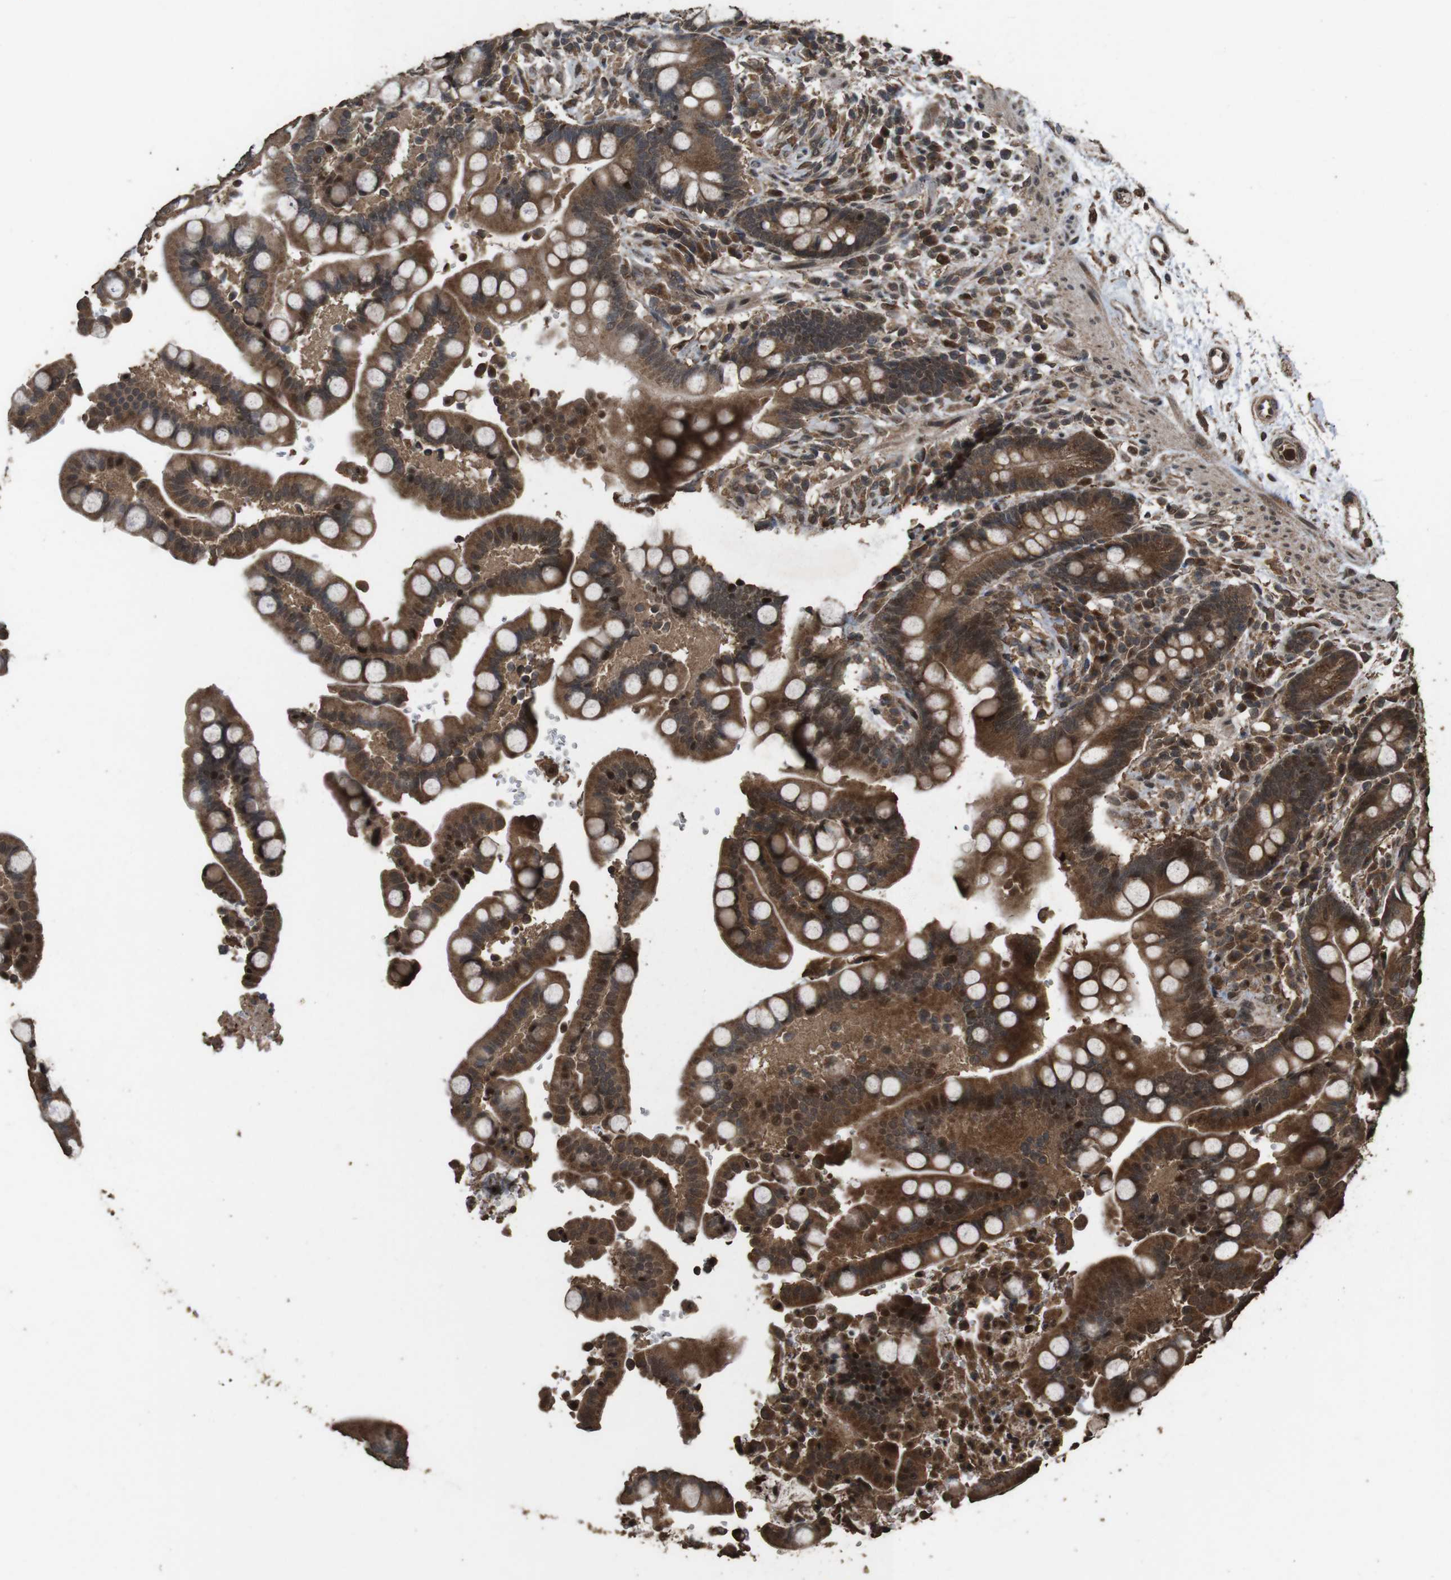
{"staining": {"intensity": "strong", "quantity": ">75%", "location": "cytoplasmic/membranous,nuclear"}, "tissue": "colon", "cell_type": "Endothelial cells", "image_type": "normal", "snomed": [{"axis": "morphology", "description": "Normal tissue, NOS"}, {"axis": "topography", "description": "Colon"}], "caption": "Strong cytoplasmic/membranous,nuclear protein staining is identified in approximately >75% of endothelial cells in colon.", "gene": "RRAS2", "patient": {"sex": "male", "age": 73}}